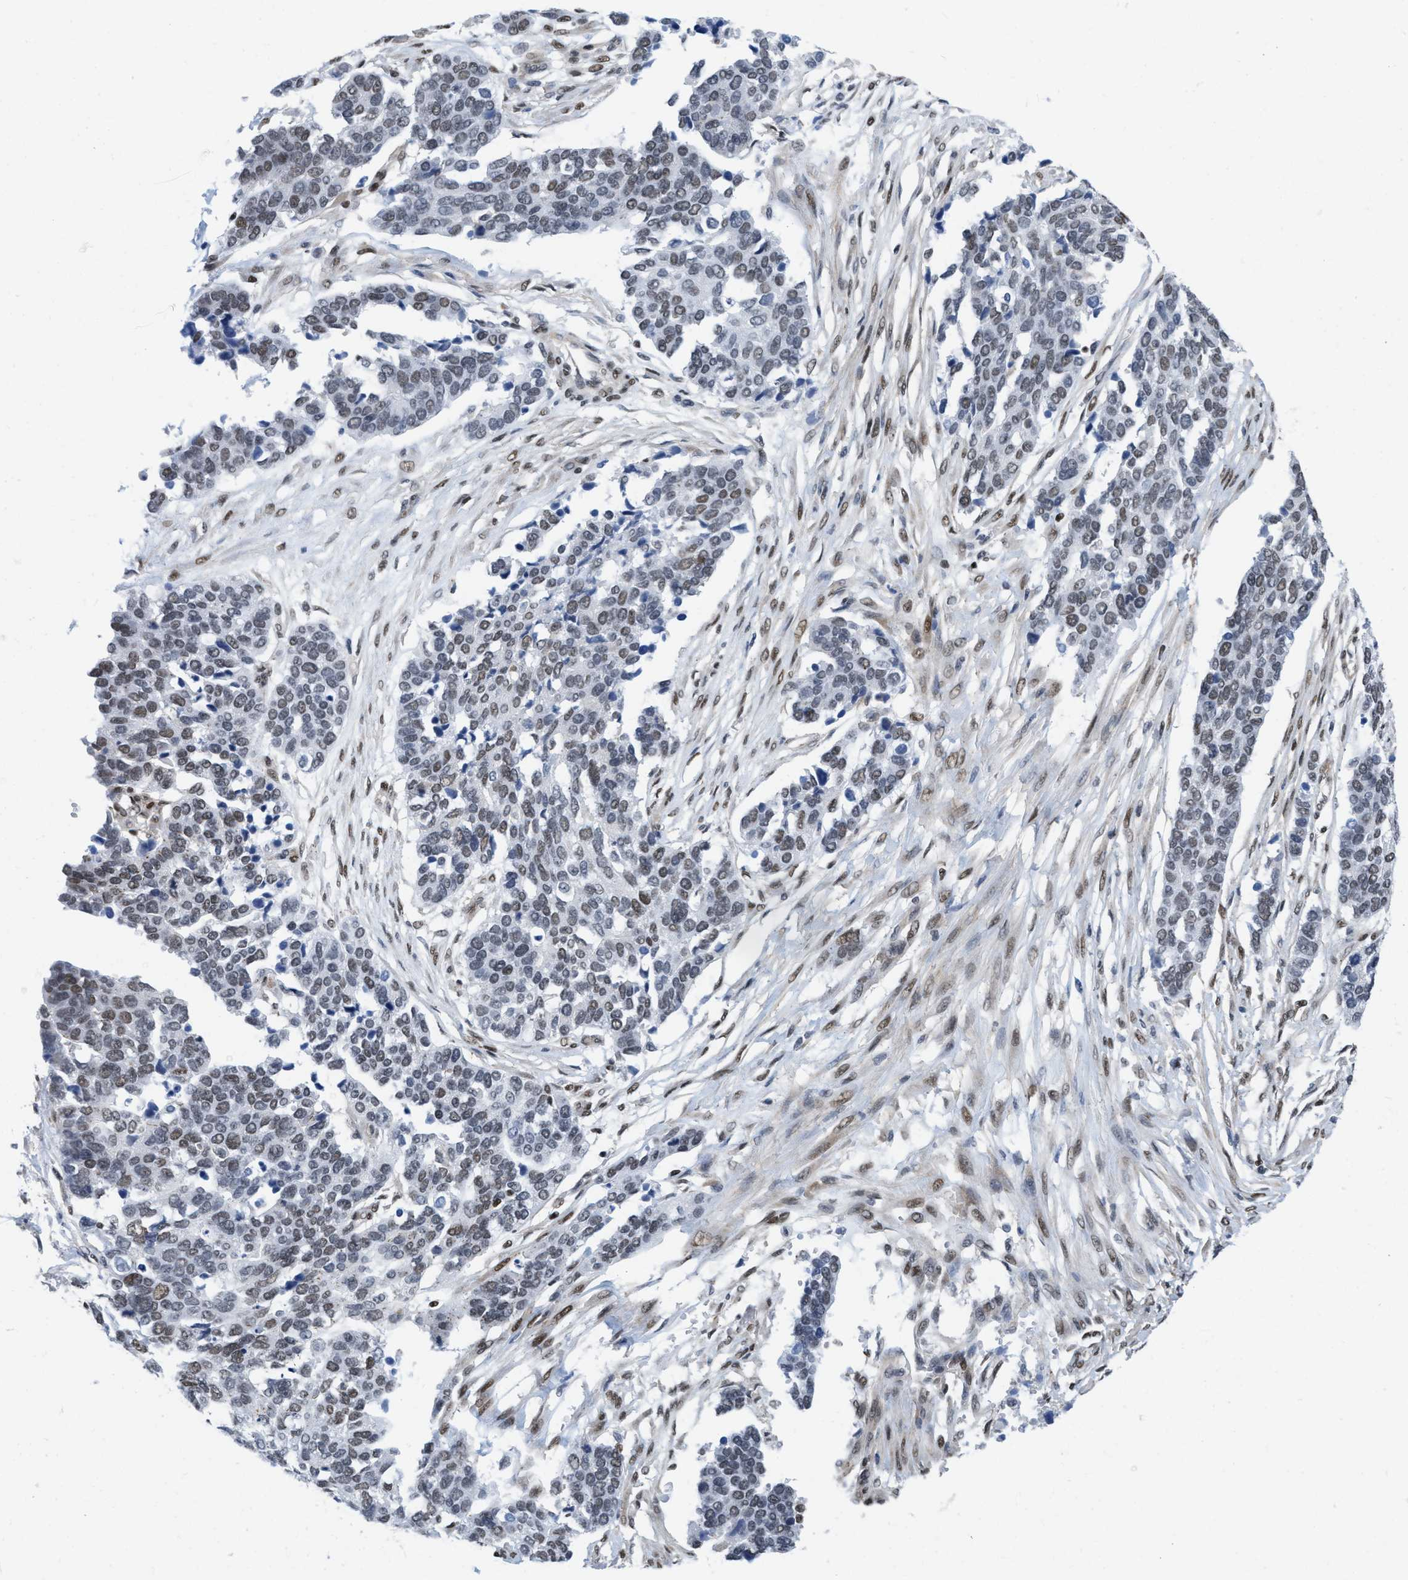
{"staining": {"intensity": "weak", "quantity": "25%-75%", "location": "nuclear"}, "tissue": "ovarian cancer", "cell_type": "Tumor cells", "image_type": "cancer", "snomed": [{"axis": "morphology", "description": "Cystadenocarcinoma, serous, NOS"}, {"axis": "topography", "description": "Ovary"}], "caption": "Brown immunohistochemical staining in serous cystadenocarcinoma (ovarian) exhibits weak nuclear expression in approximately 25%-75% of tumor cells.", "gene": "MIER1", "patient": {"sex": "female", "age": 44}}